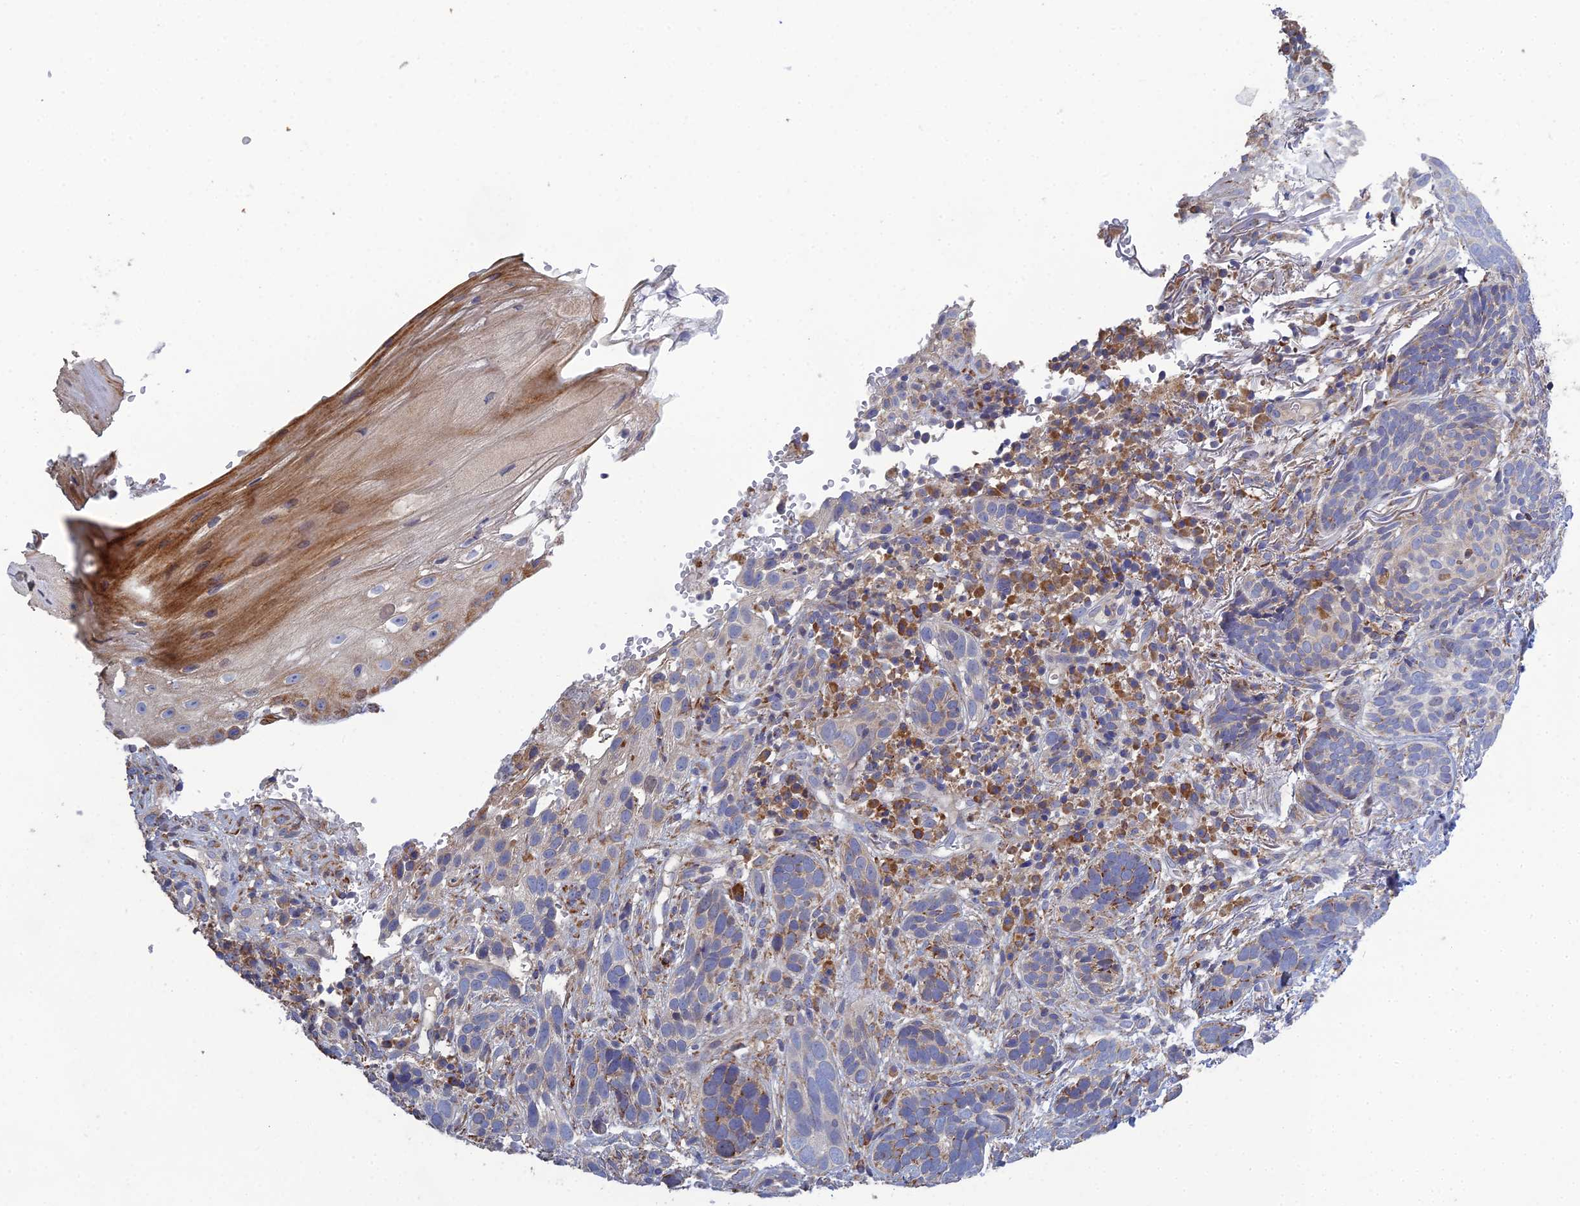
{"staining": {"intensity": "moderate", "quantity": "<25%", "location": "cytoplasmic/membranous"}, "tissue": "skin cancer", "cell_type": "Tumor cells", "image_type": "cancer", "snomed": [{"axis": "morphology", "description": "Basal cell carcinoma"}, {"axis": "topography", "description": "Skin"}], "caption": "Immunohistochemistry (IHC) image of neoplastic tissue: basal cell carcinoma (skin) stained using immunohistochemistry (IHC) displays low levels of moderate protein expression localized specifically in the cytoplasmic/membranous of tumor cells, appearing as a cytoplasmic/membranous brown color.", "gene": "TRAPPC6A", "patient": {"sex": "male", "age": 71}}